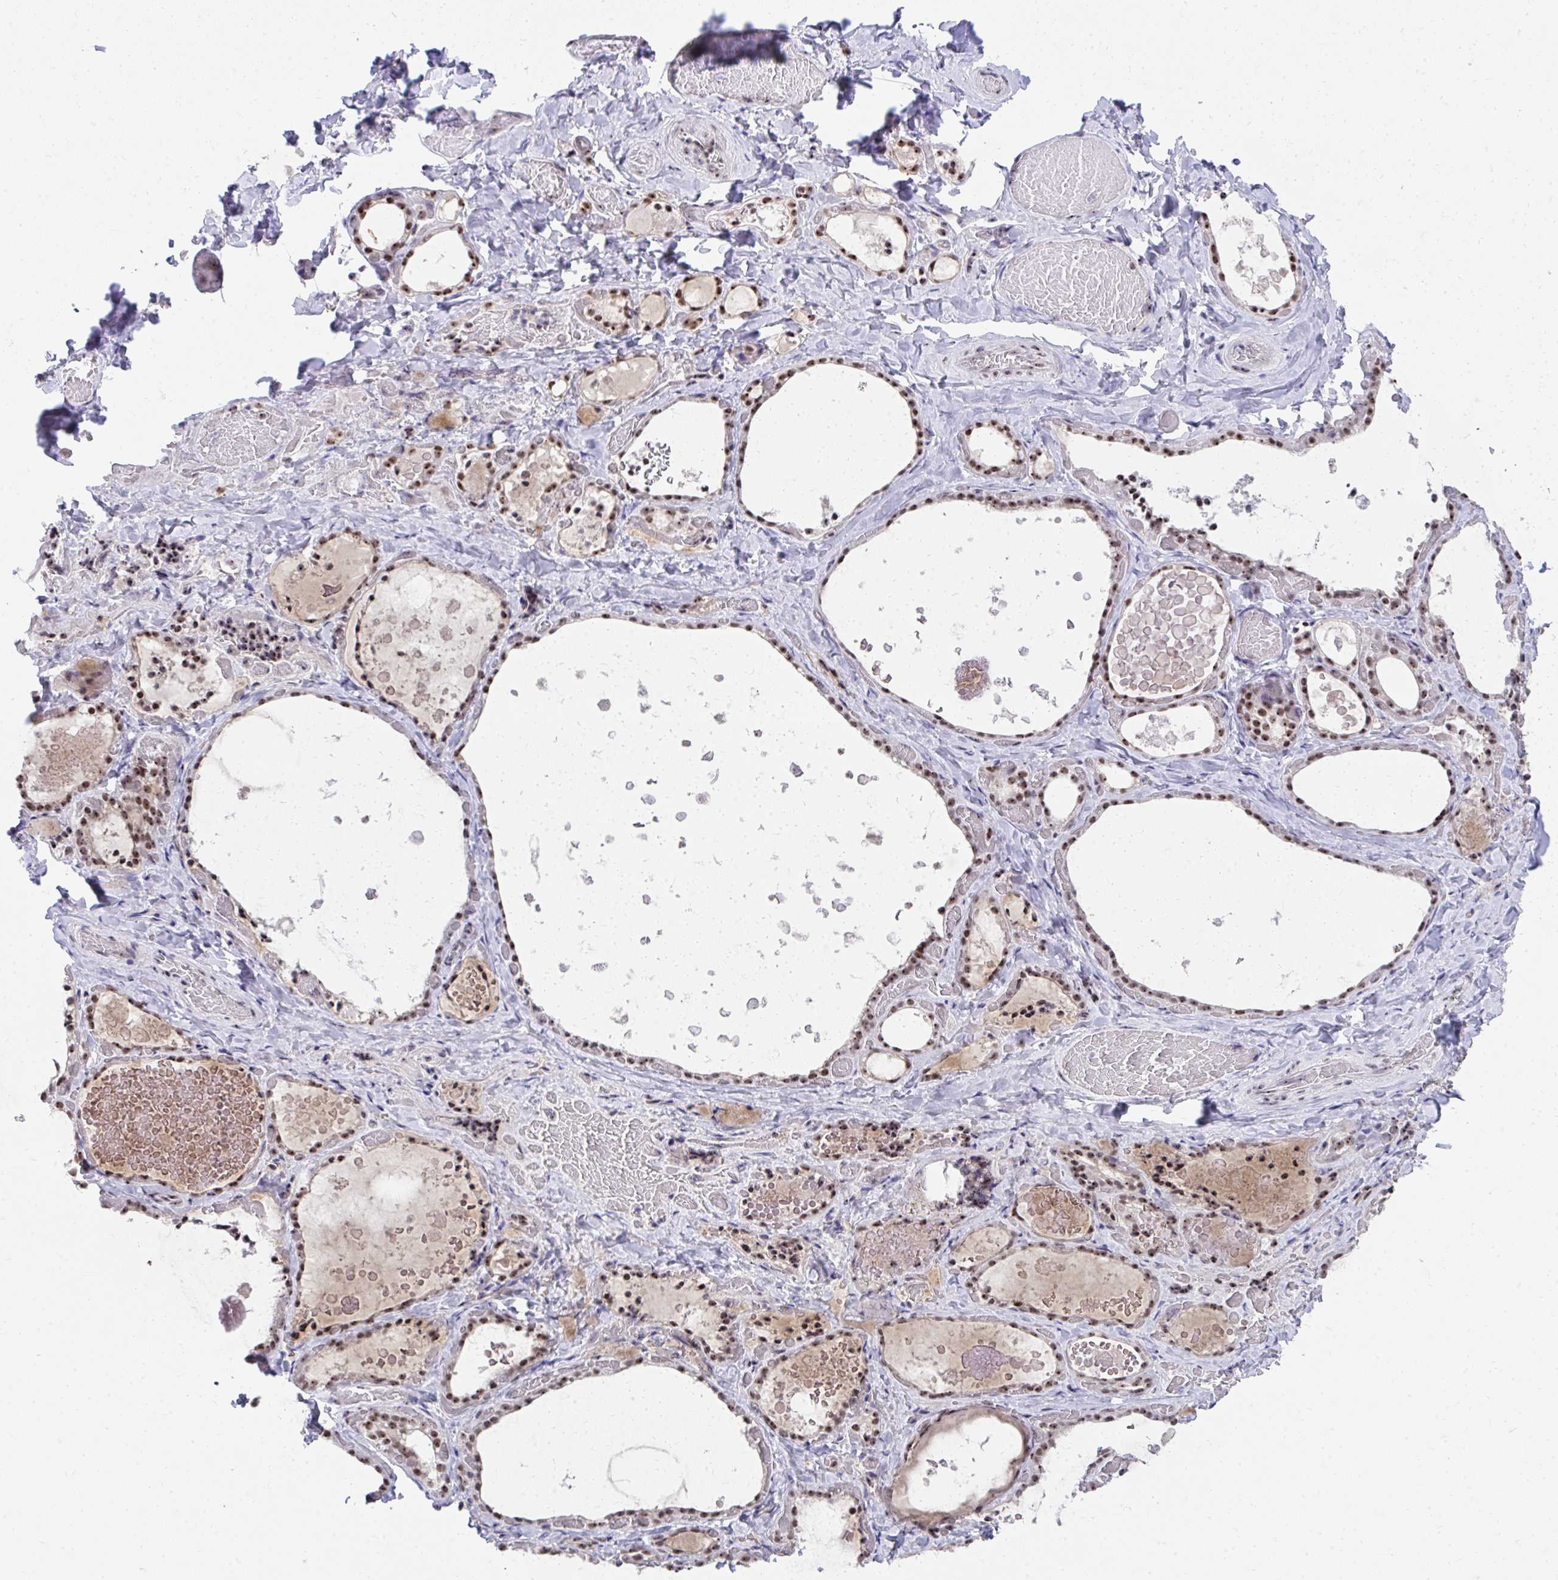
{"staining": {"intensity": "moderate", "quantity": ">75%", "location": "nuclear"}, "tissue": "thyroid gland", "cell_type": "Glandular cells", "image_type": "normal", "snomed": [{"axis": "morphology", "description": "Normal tissue, NOS"}, {"axis": "topography", "description": "Thyroid gland"}], "caption": "This histopathology image demonstrates immunohistochemistry staining of benign thyroid gland, with medium moderate nuclear staining in approximately >75% of glandular cells.", "gene": "HIRA", "patient": {"sex": "female", "age": 56}}